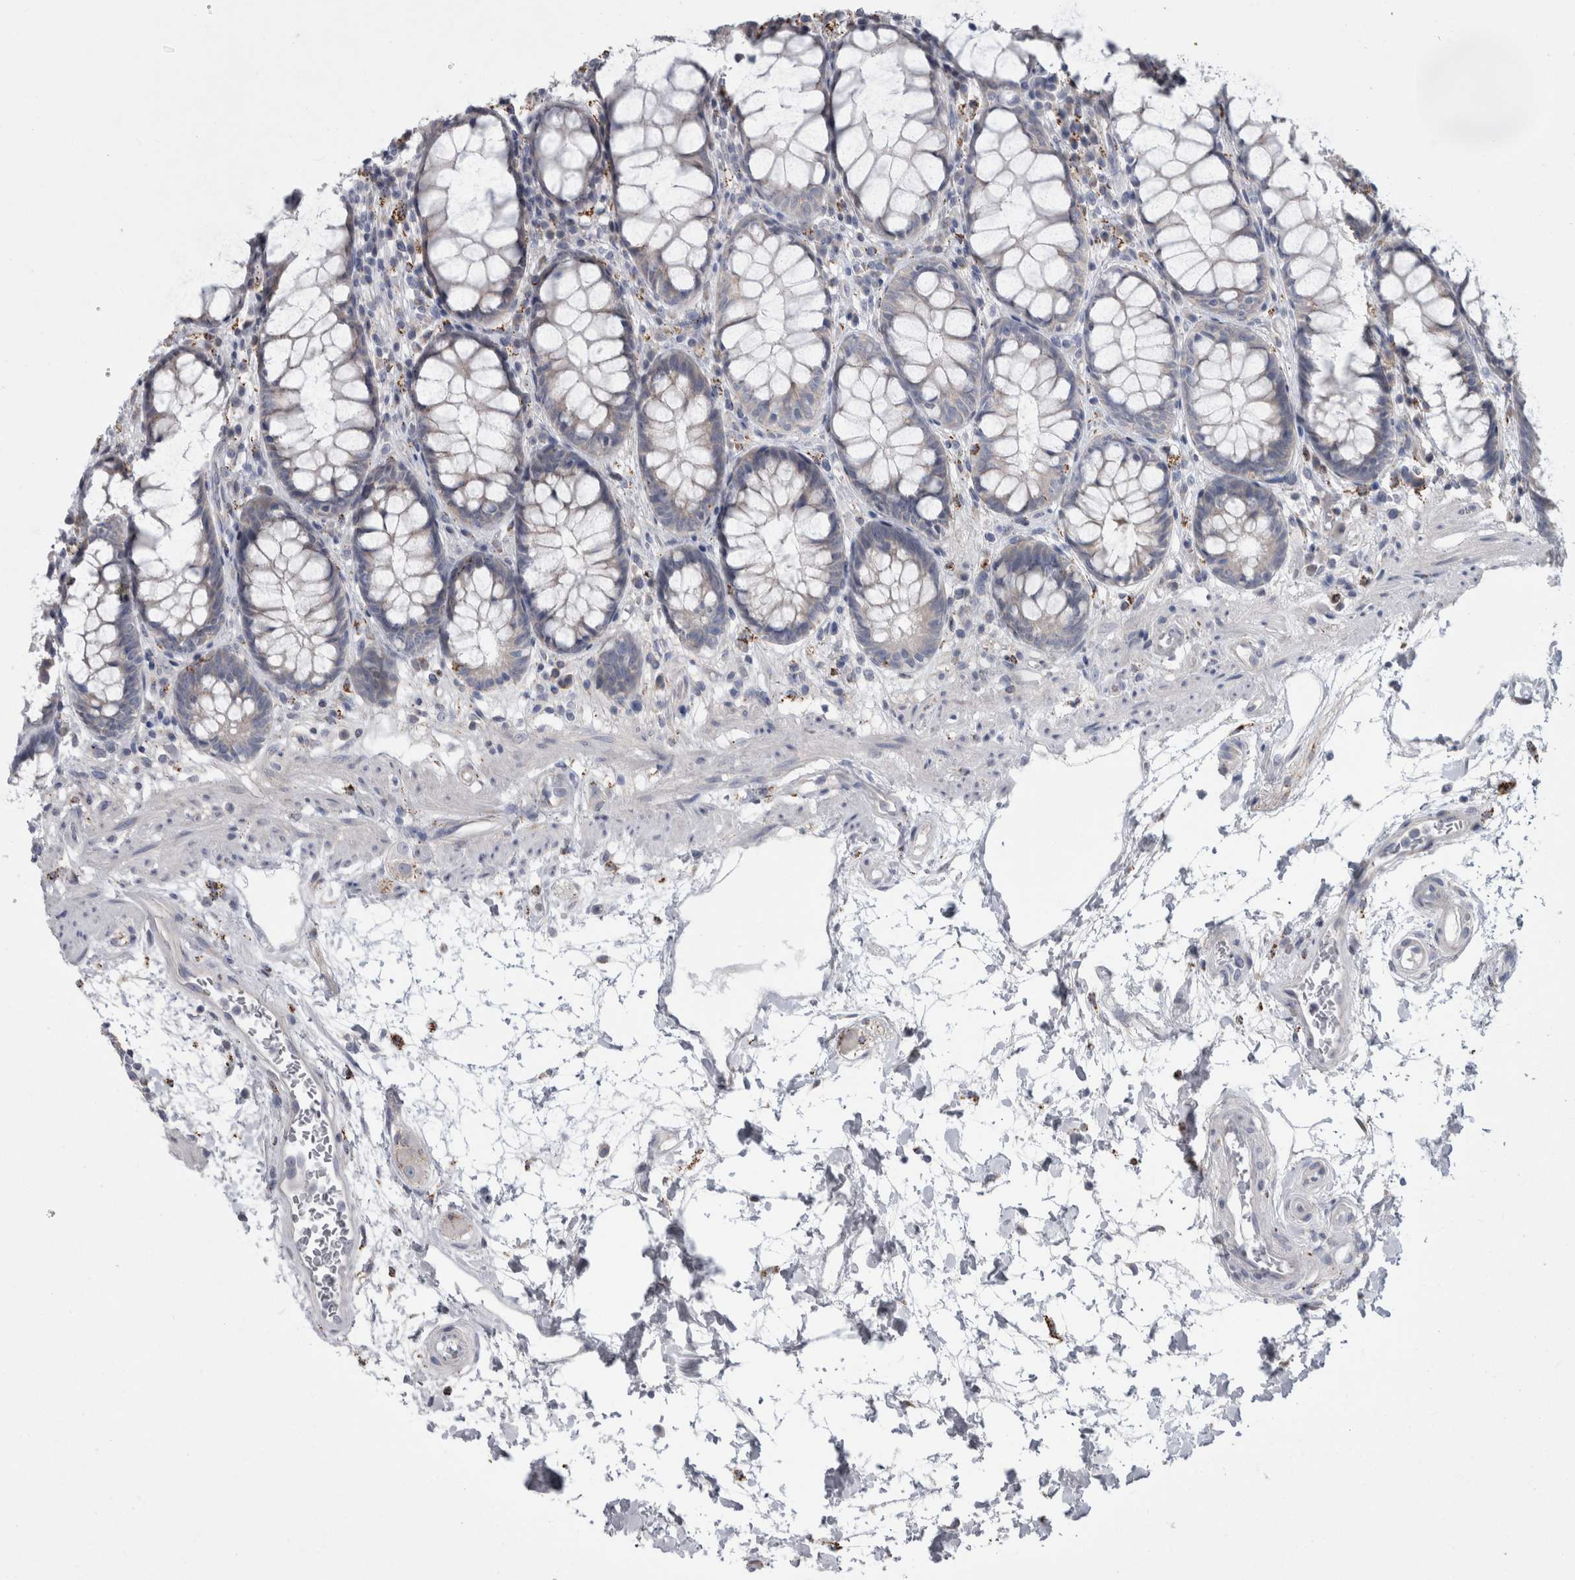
{"staining": {"intensity": "moderate", "quantity": "<25%", "location": "cytoplasmic/membranous"}, "tissue": "rectum", "cell_type": "Glandular cells", "image_type": "normal", "snomed": [{"axis": "morphology", "description": "Normal tissue, NOS"}, {"axis": "topography", "description": "Rectum"}], "caption": "Protein staining displays moderate cytoplasmic/membranous expression in about <25% of glandular cells in normal rectum.", "gene": "GATM", "patient": {"sex": "male", "age": 64}}